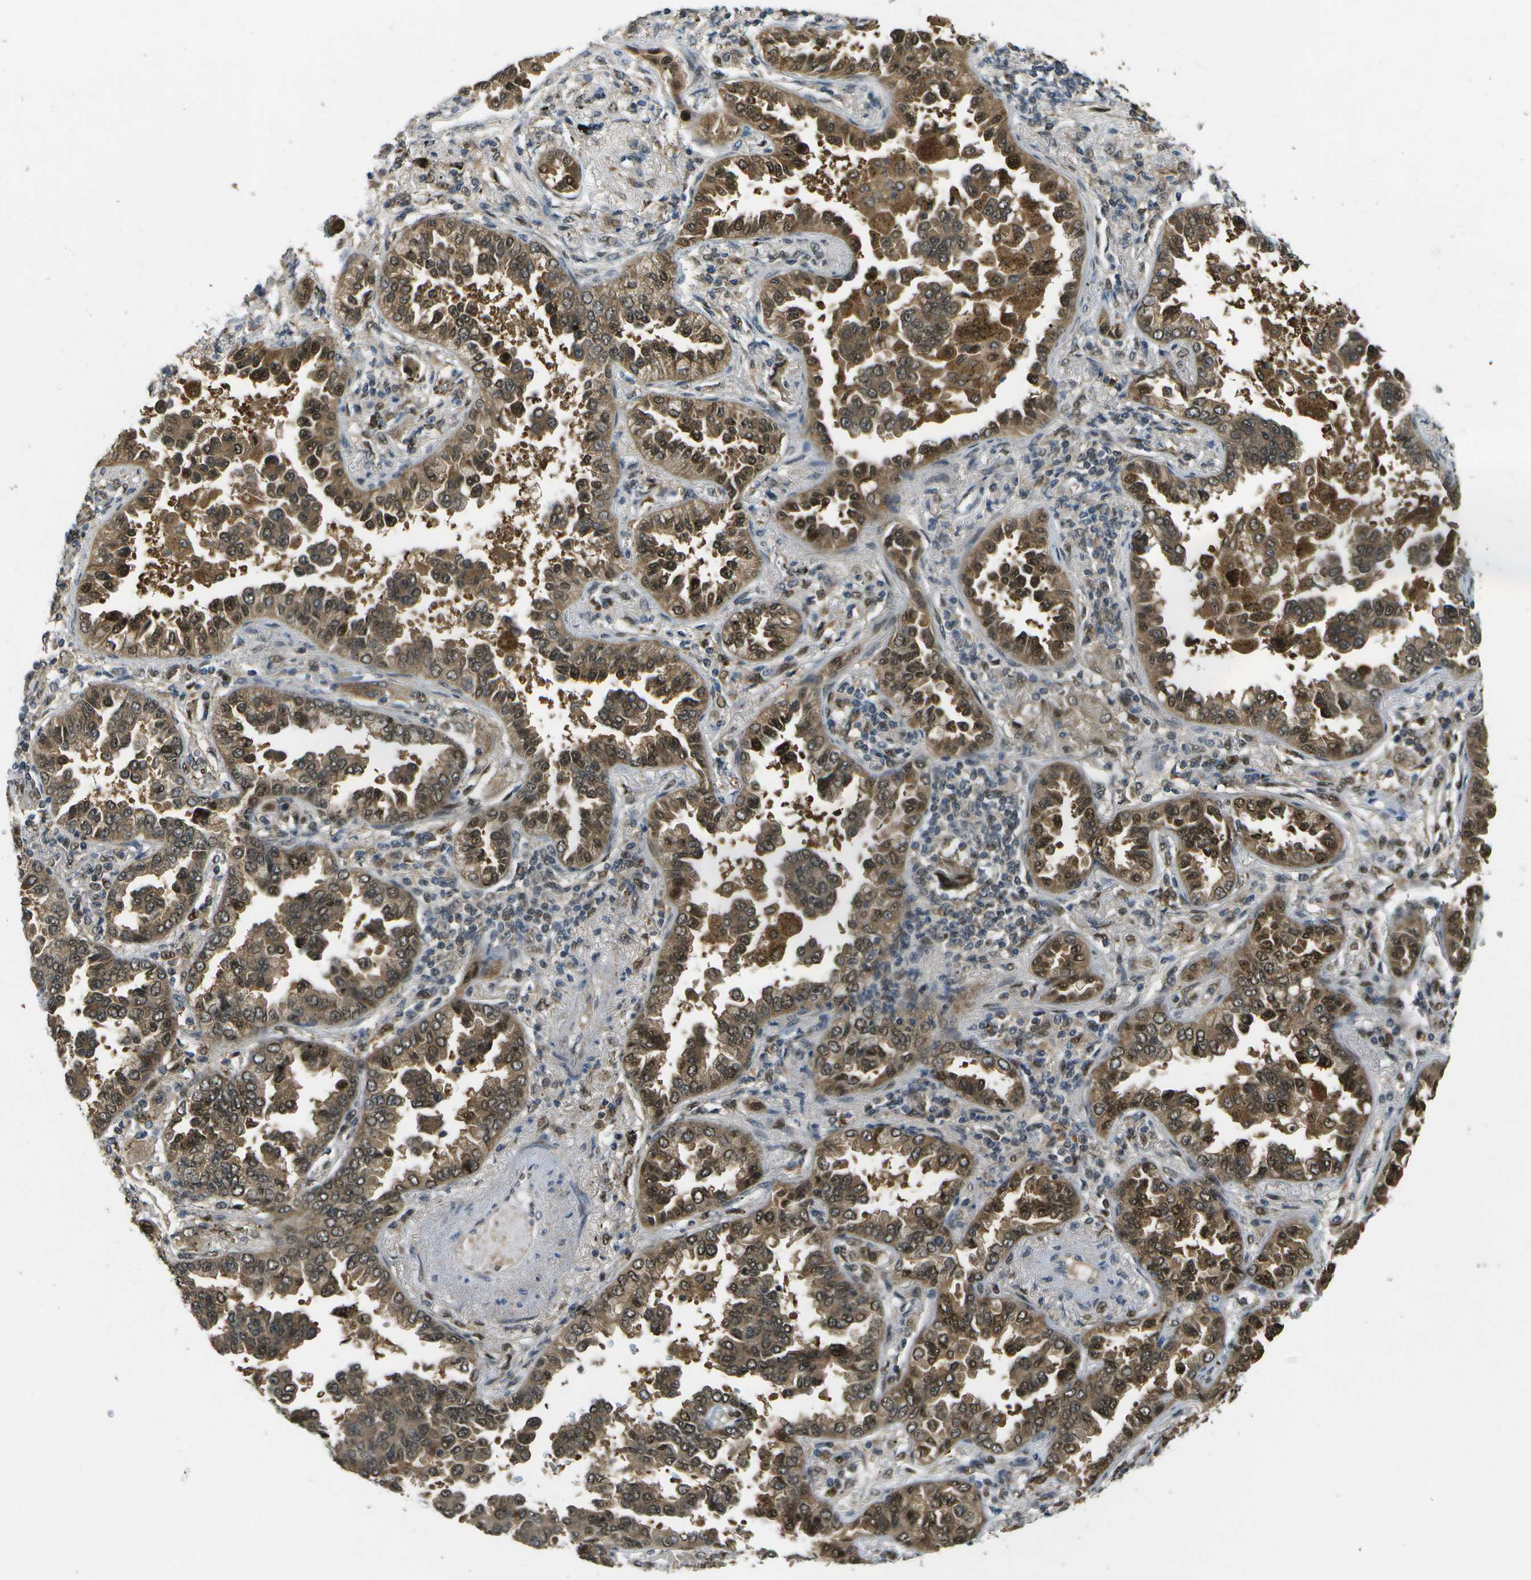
{"staining": {"intensity": "moderate", "quantity": ">75%", "location": "cytoplasmic/membranous,nuclear"}, "tissue": "lung cancer", "cell_type": "Tumor cells", "image_type": "cancer", "snomed": [{"axis": "morphology", "description": "Normal tissue, NOS"}, {"axis": "morphology", "description": "Adenocarcinoma, NOS"}, {"axis": "topography", "description": "Lung"}], "caption": "Lung cancer stained with immunohistochemistry (IHC) exhibits moderate cytoplasmic/membranous and nuclear positivity in about >75% of tumor cells.", "gene": "GANC", "patient": {"sex": "male", "age": 59}}